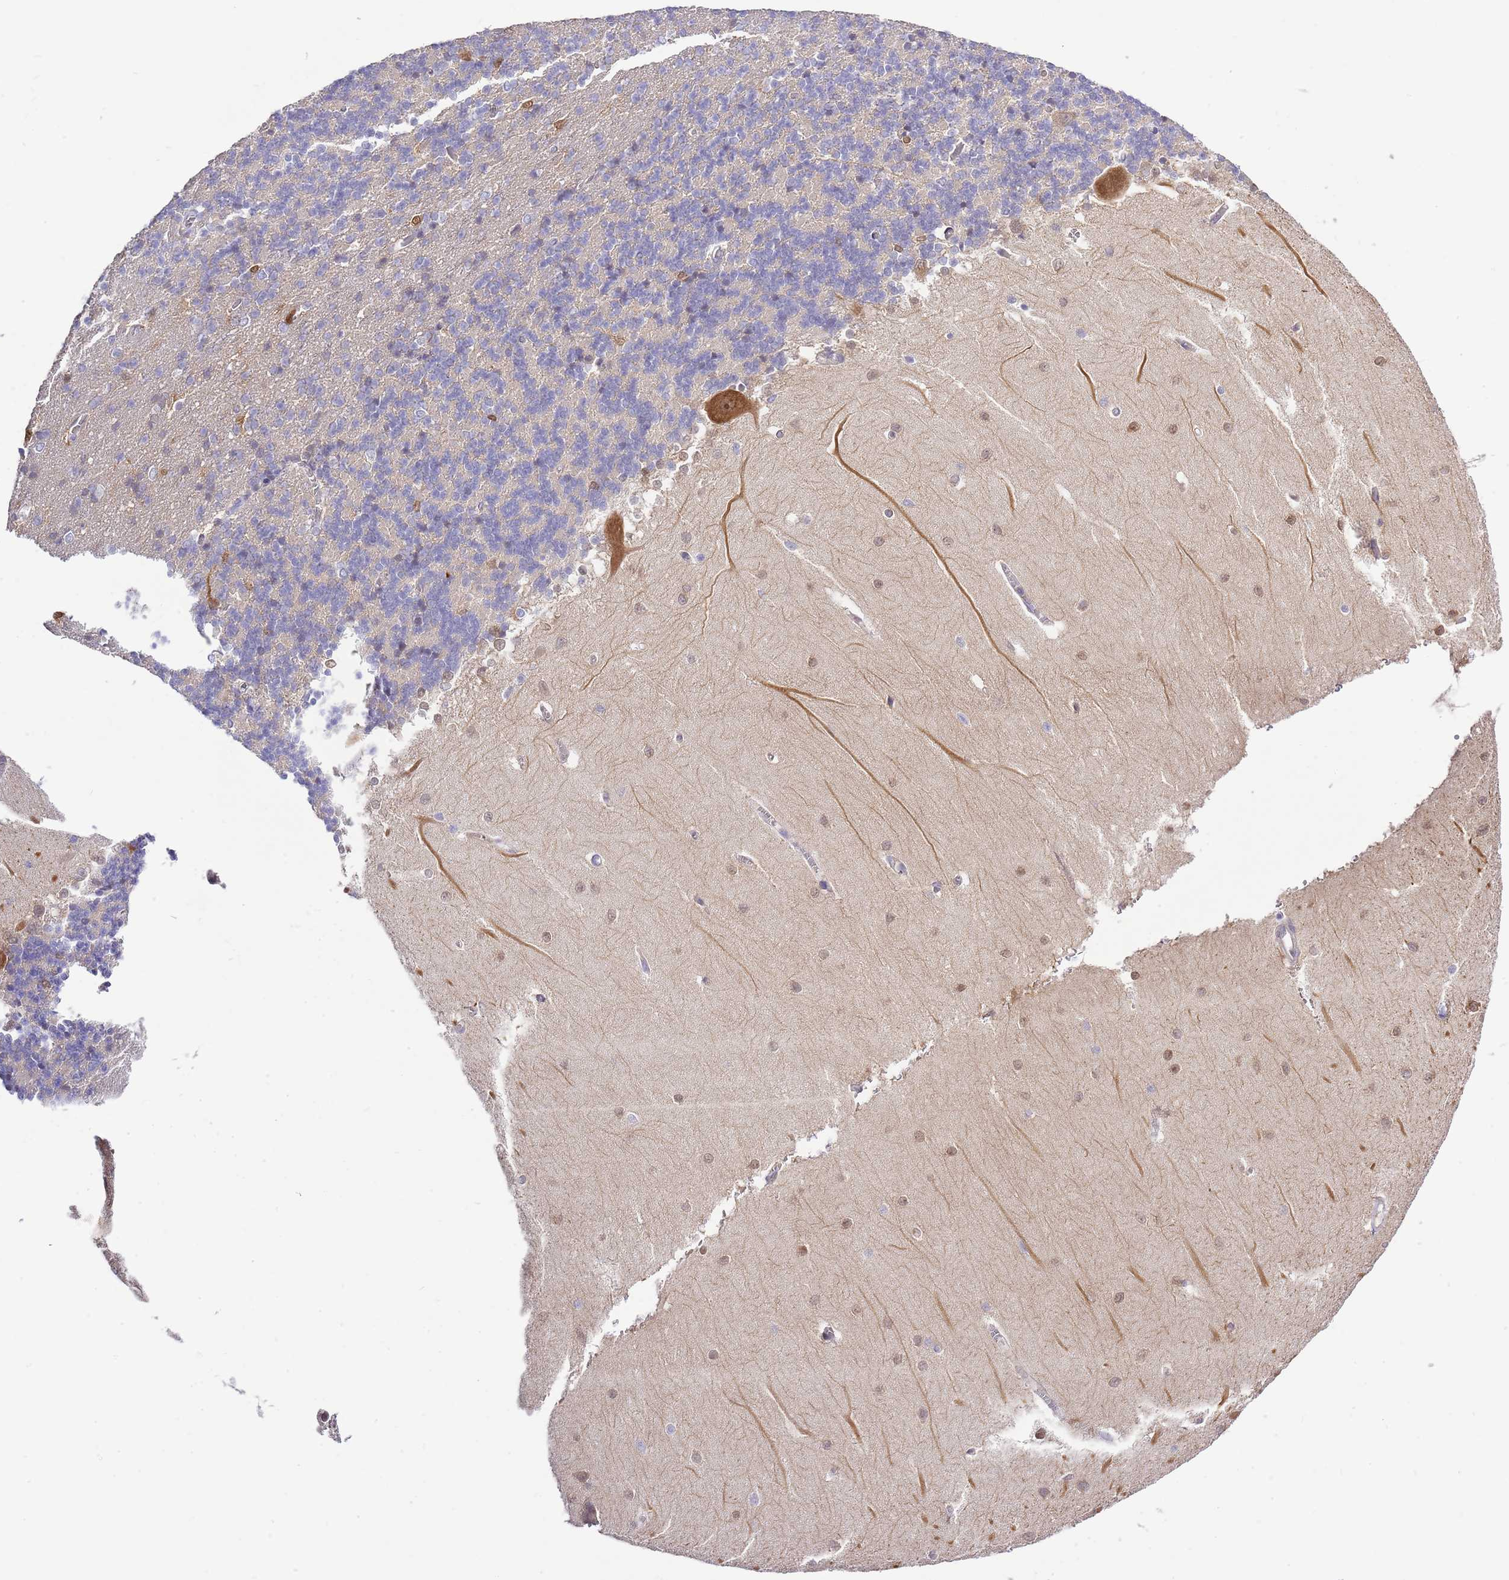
{"staining": {"intensity": "negative", "quantity": "none", "location": "none"}, "tissue": "cerebellum", "cell_type": "Cells in granular layer", "image_type": "normal", "snomed": [{"axis": "morphology", "description": "Normal tissue, NOS"}, {"axis": "topography", "description": "Cerebellum"}], "caption": "Immunohistochemistry image of unremarkable cerebellum: human cerebellum stained with DAB (3,3'-diaminobenzidine) reveals no significant protein staining in cells in granular layer.", "gene": "RFK", "patient": {"sex": "male", "age": 37}}